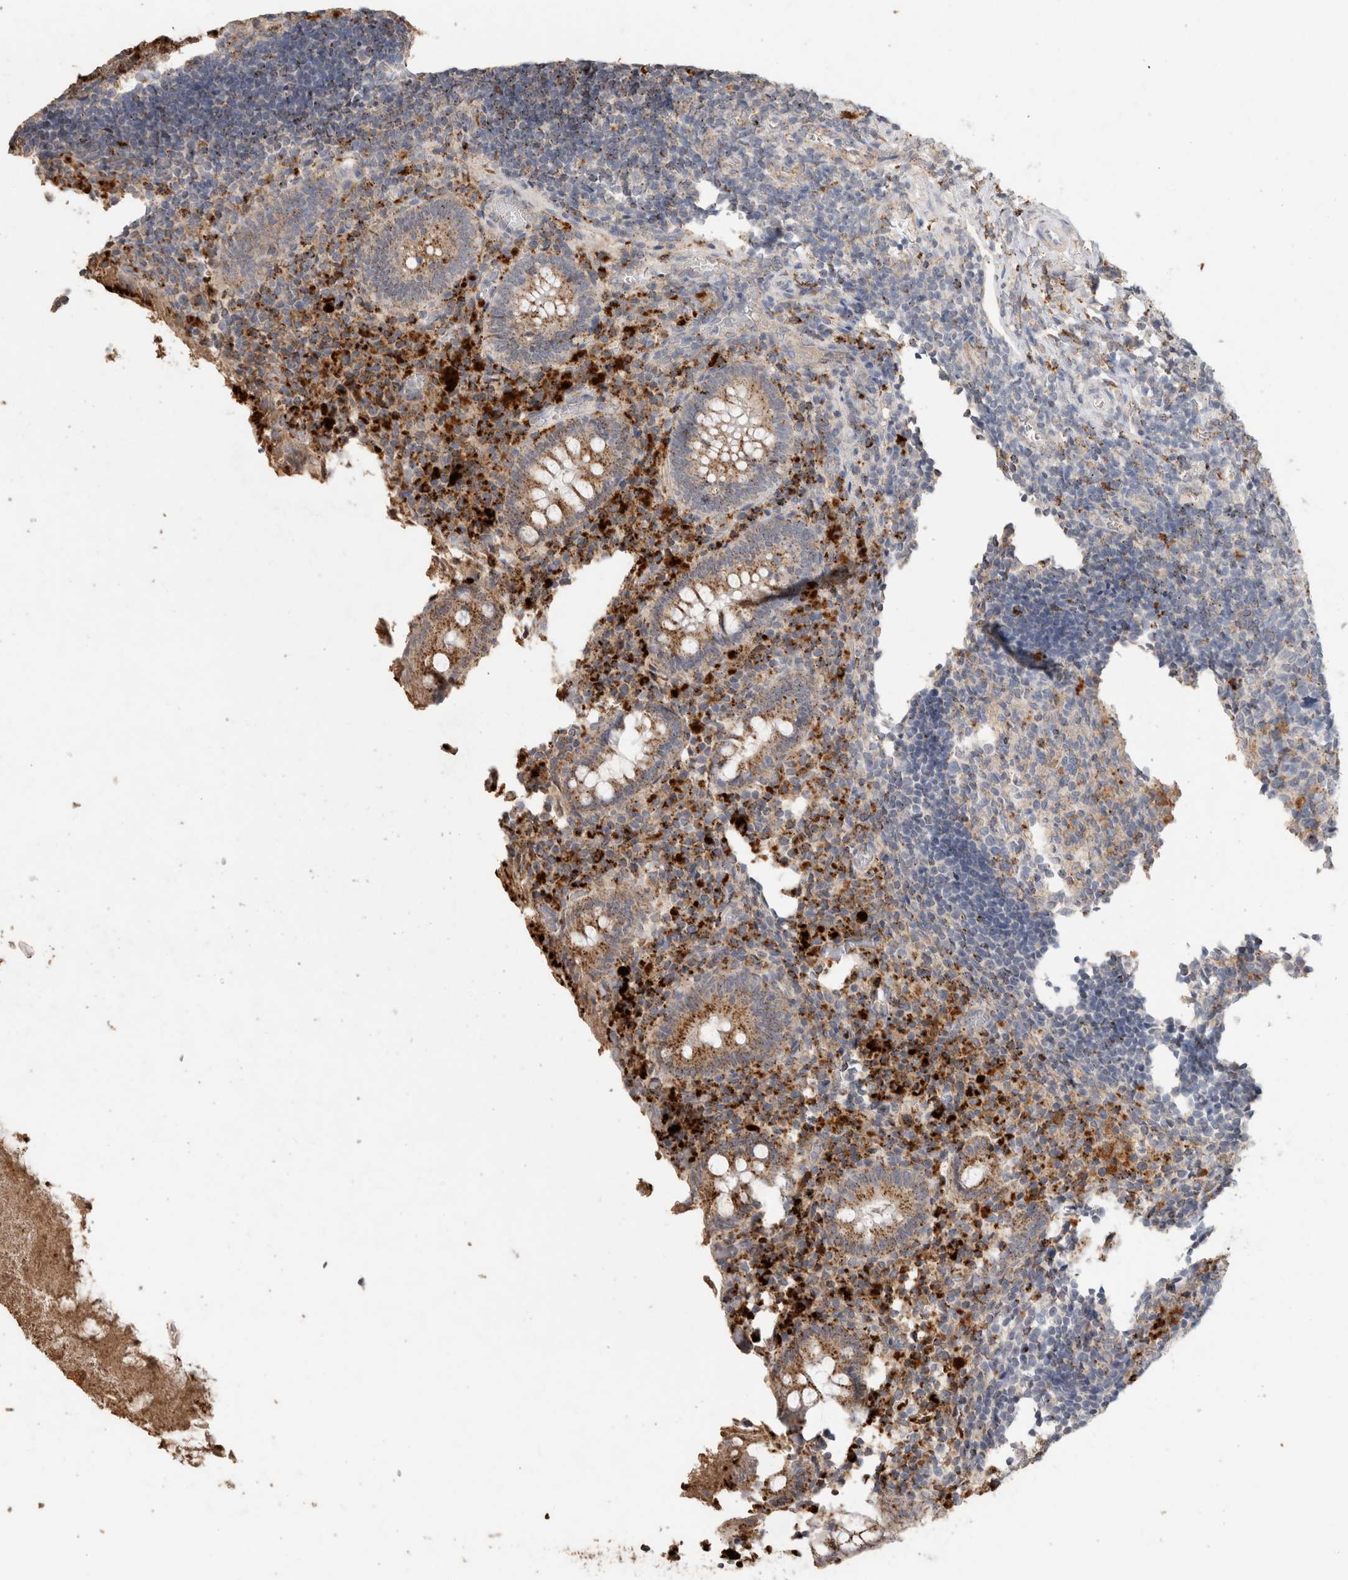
{"staining": {"intensity": "moderate", "quantity": "25%-75%", "location": "cytoplasmic/membranous"}, "tissue": "appendix", "cell_type": "Glandular cells", "image_type": "normal", "snomed": [{"axis": "morphology", "description": "Normal tissue, NOS"}, {"axis": "topography", "description": "Appendix"}], "caption": "This is a histology image of immunohistochemistry staining of unremarkable appendix, which shows moderate positivity in the cytoplasmic/membranous of glandular cells.", "gene": "ARSA", "patient": {"sex": "female", "age": 17}}